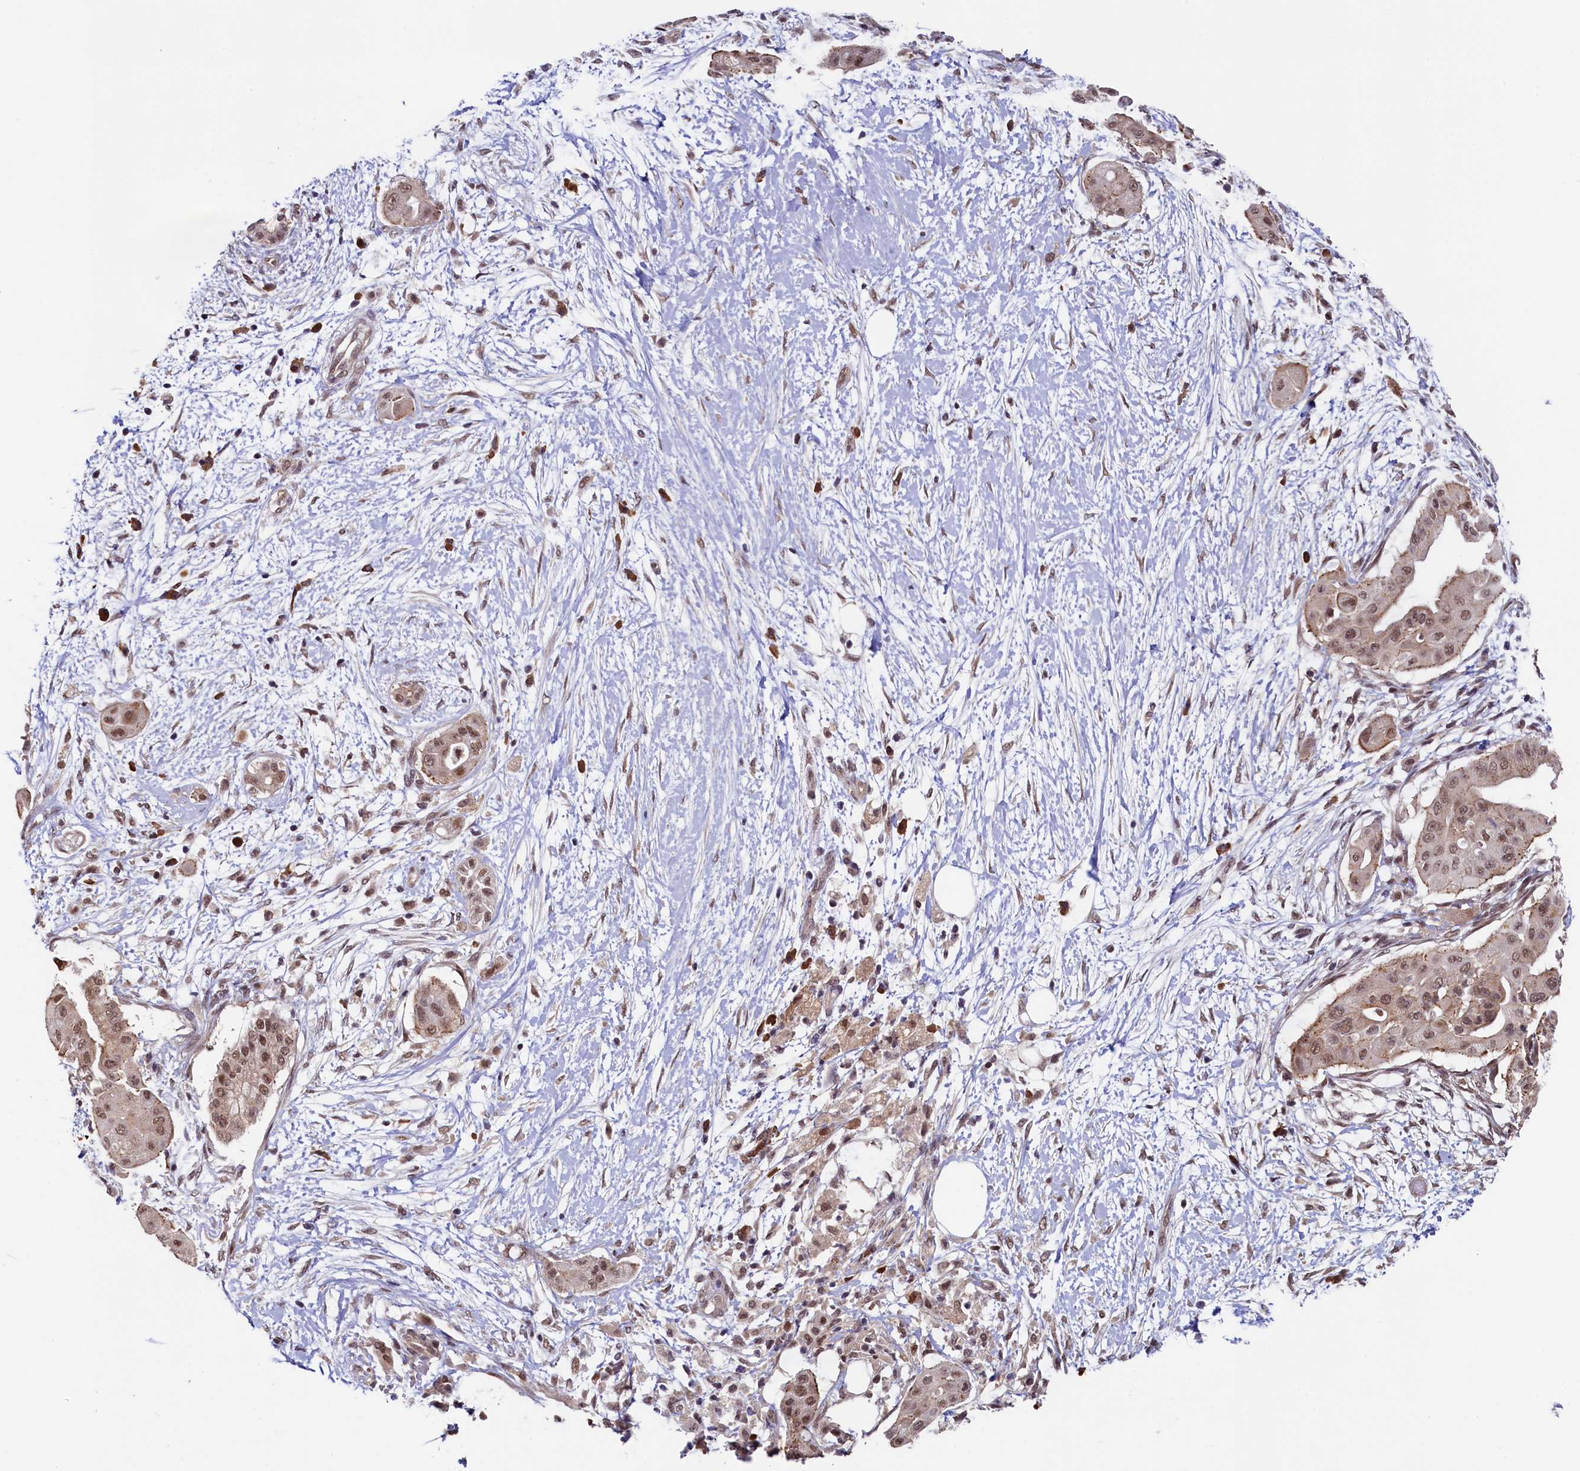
{"staining": {"intensity": "moderate", "quantity": ">75%", "location": "nuclear"}, "tissue": "pancreatic cancer", "cell_type": "Tumor cells", "image_type": "cancer", "snomed": [{"axis": "morphology", "description": "Adenocarcinoma, NOS"}, {"axis": "topography", "description": "Pancreas"}], "caption": "Tumor cells reveal medium levels of moderate nuclear positivity in approximately >75% of cells in pancreatic cancer (adenocarcinoma).", "gene": "LEO1", "patient": {"sex": "male", "age": 68}}